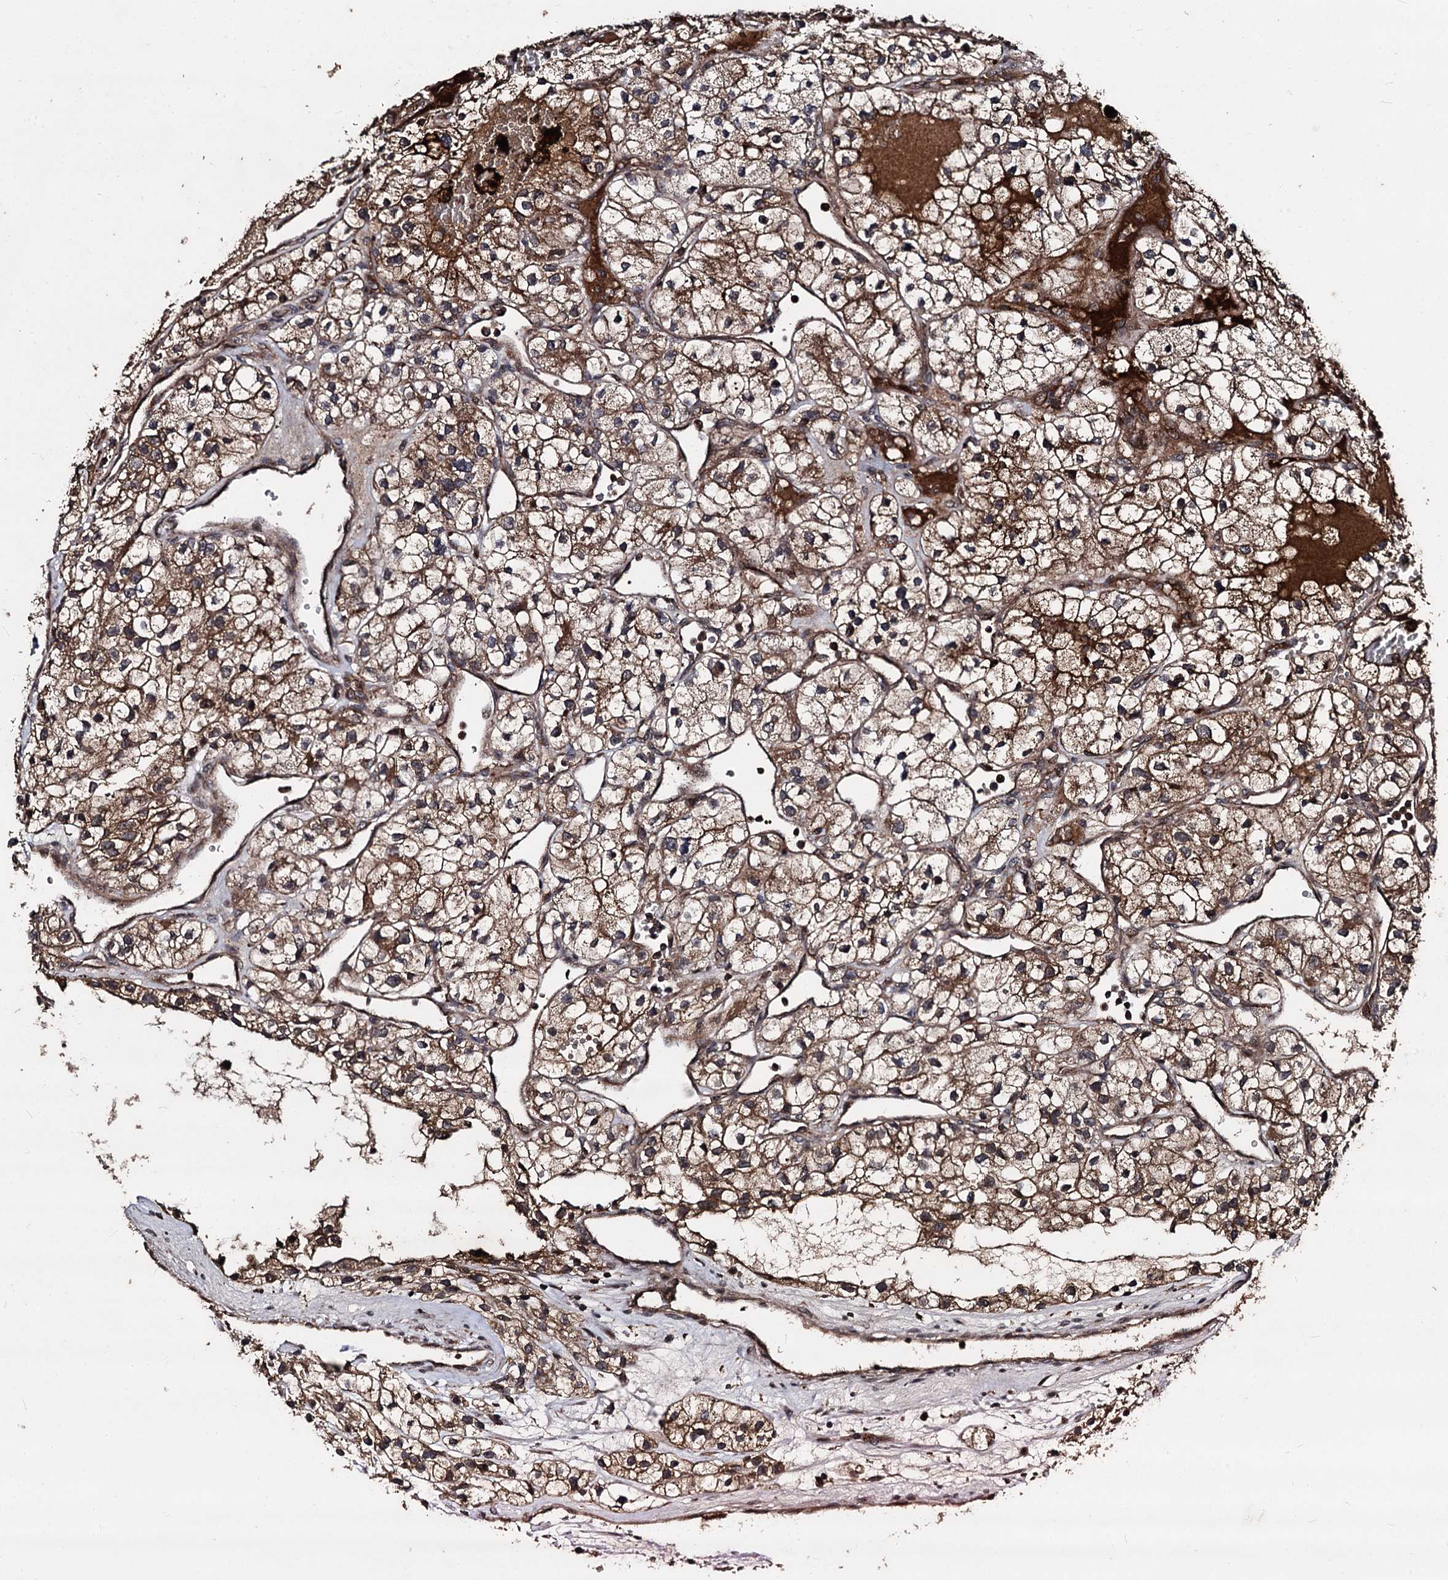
{"staining": {"intensity": "moderate", "quantity": ">75%", "location": "cytoplasmic/membranous"}, "tissue": "renal cancer", "cell_type": "Tumor cells", "image_type": "cancer", "snomed": [{"axis": "morphology", "description": "Adenocarcinoma, NOS"}, {"axis": "topography", "description": "Kidney"}], "caption": "A medium amount of moderate cytoplasmic/membranous staining is seen in about >75% of tumor cells in renal cancer (adenocarcinoma) tissue. The protein of interest is stained brown, and the nuclei are stained in blue (DAB IHC with brightfield microscopy, high magnification).", "gene": "BCL2L2", "patient": {"sex": "female", "age": 57}}